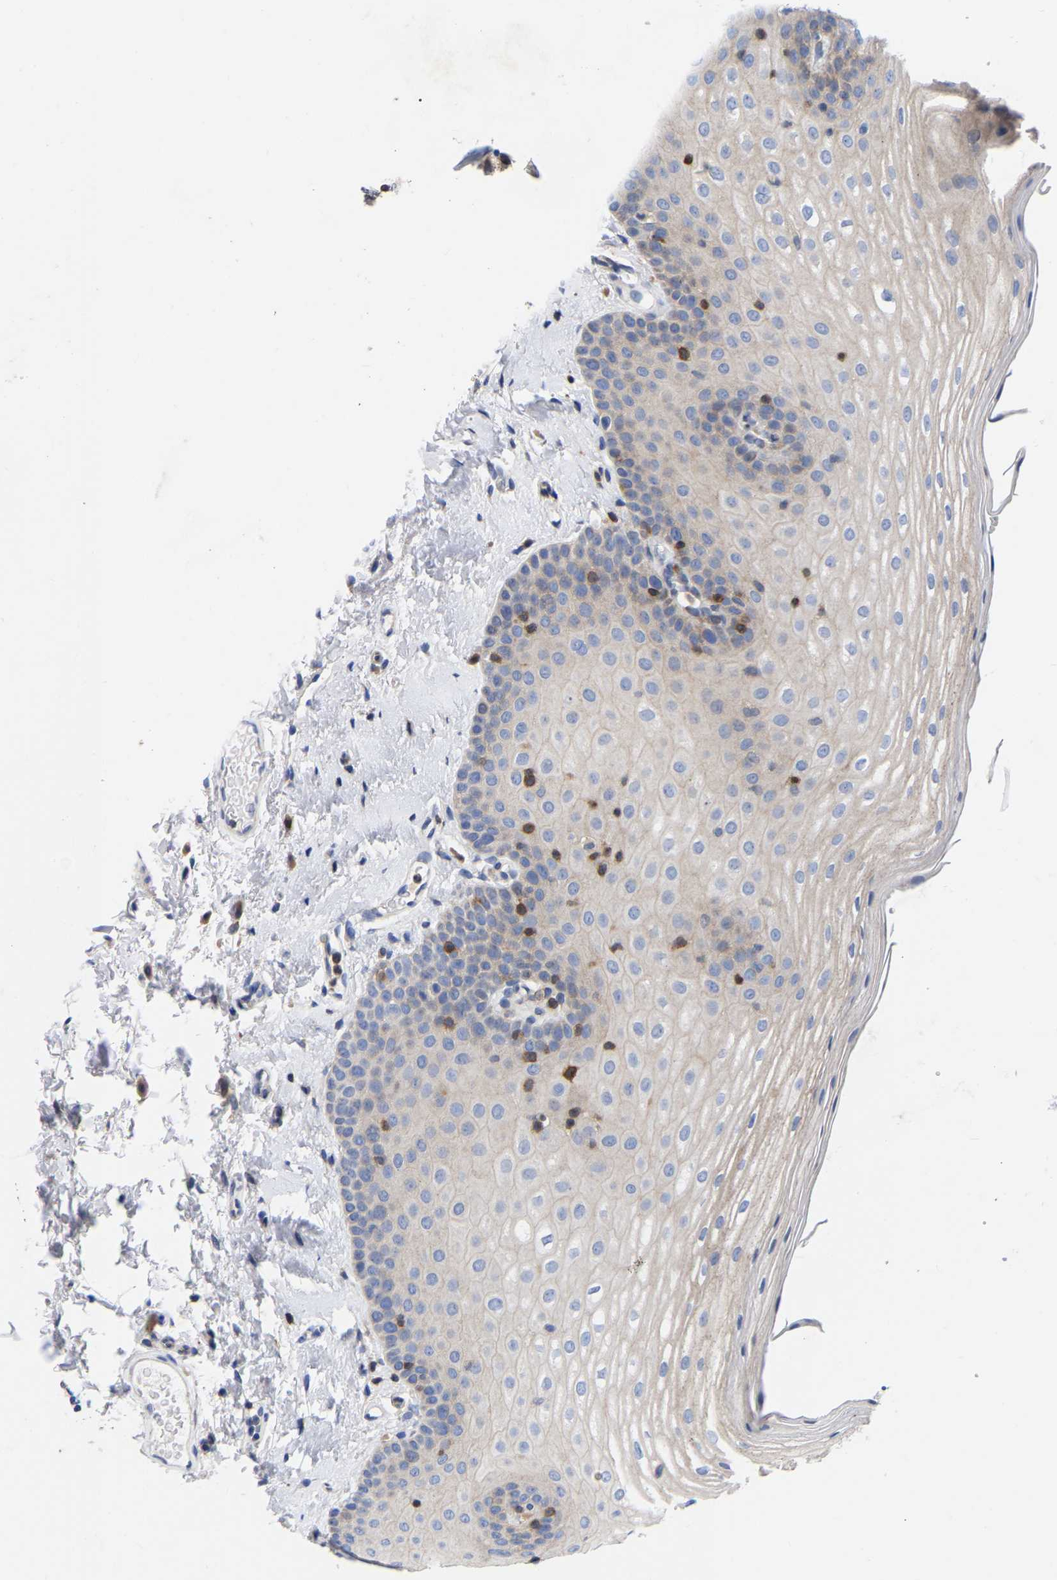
{"staining": {"intensity": "weak", "quantity": "<25%", "location": "cytoplasmic/membranous"}, "tissue": "oral mucosa", "cell_type": "Squamous epithelial cells", "image_type": "normal", "snomed": [{"axis": "morphology", "description": "Normal tissue, NOS"}, {"axis": "topography", "description": "Skin"}, {"axis": "topography", "description": "Oral tissue"}], "caption": "A high-resolution photomicrograph shows immunohistochemistry staining of unremarkable oral mucosa, which shows no significant expression in squamous epithelial cells.", "gene": "PTPN7", "patient": {"sex": "male", "age": 84}}